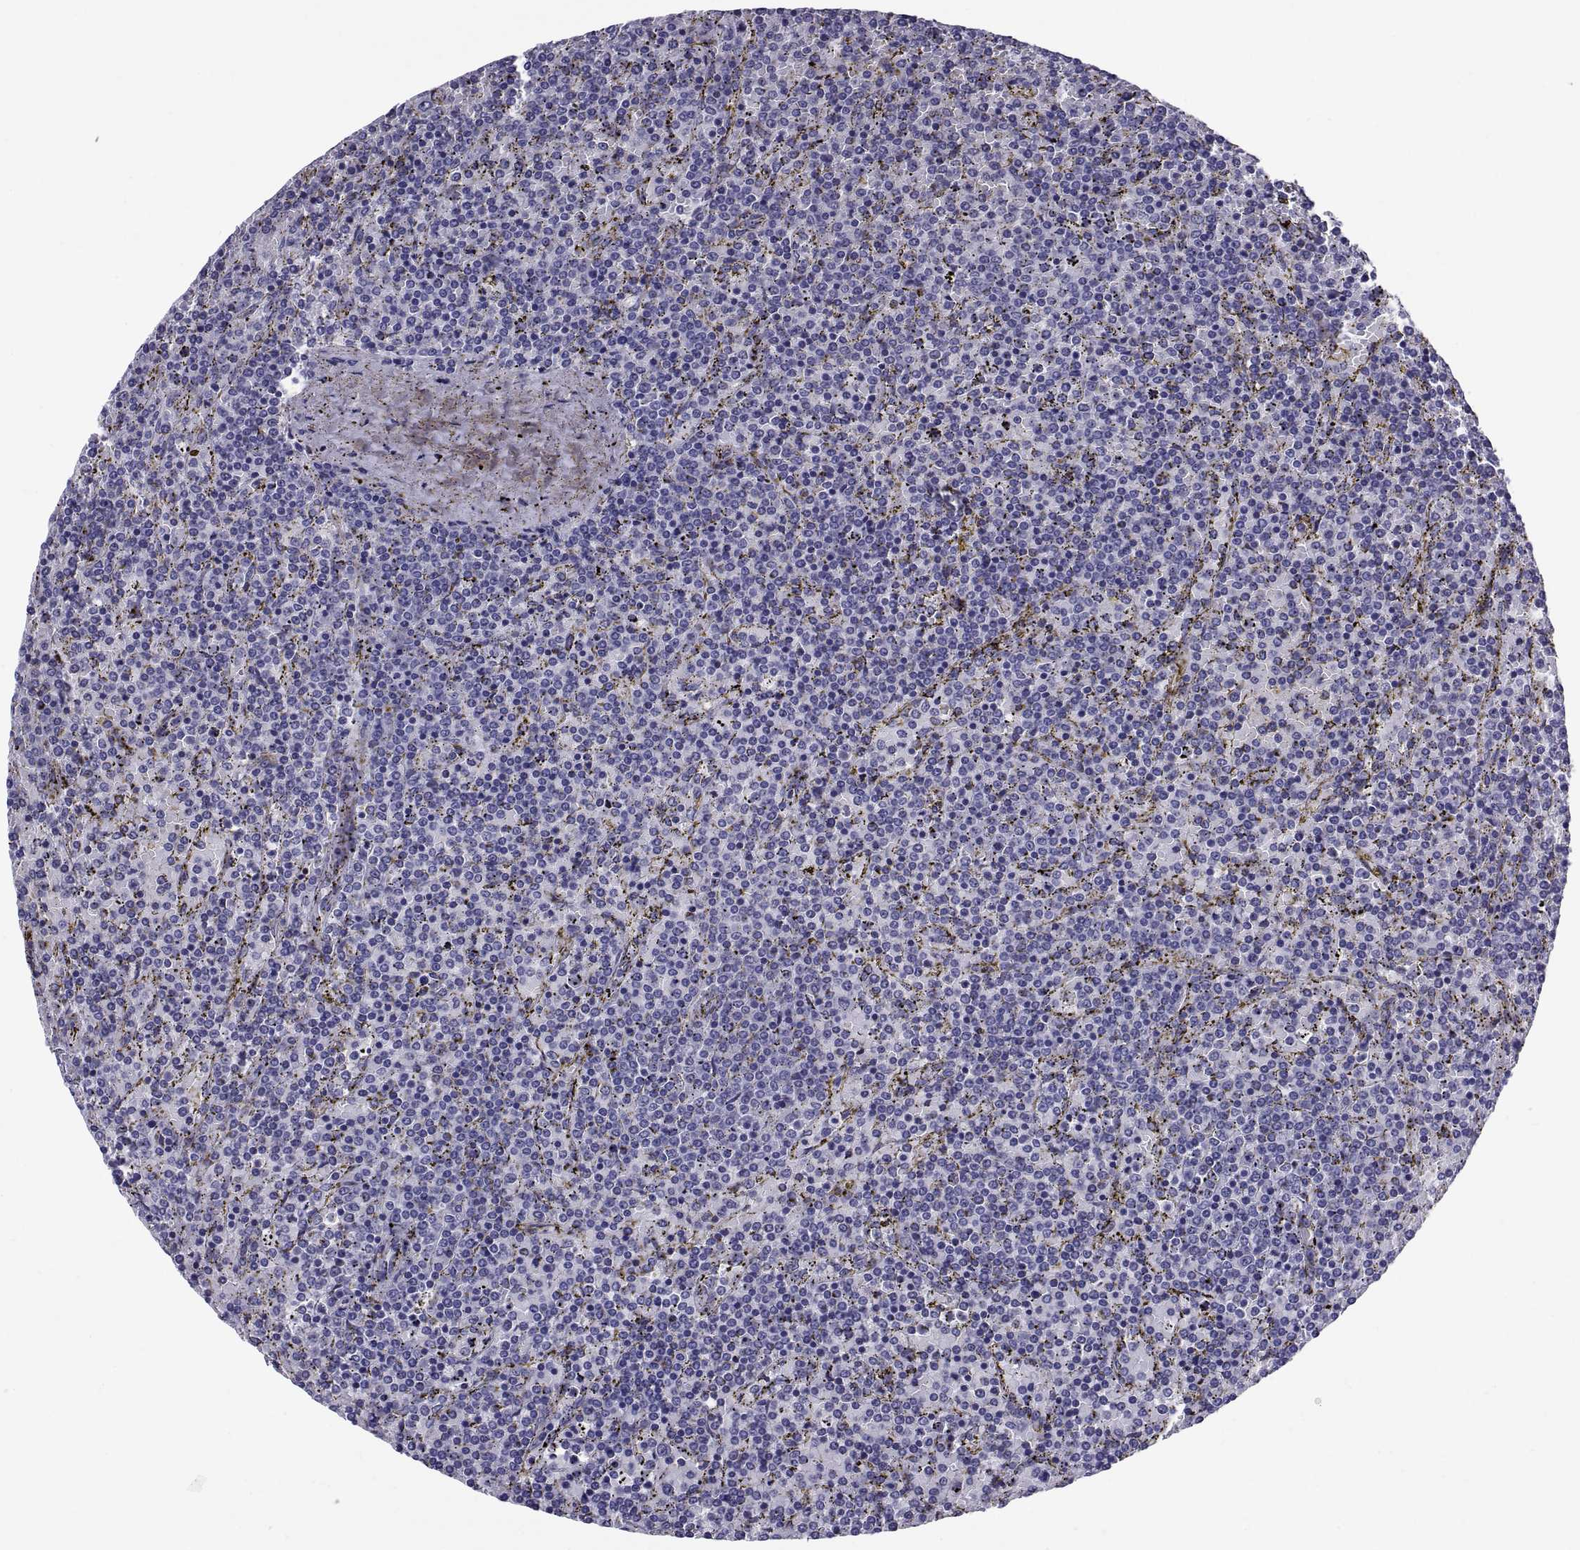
{"staining": {"intensity": "negative", "quantity": "none", "location": "none"}, "tissue": "lymphoma", "cell_type": "Tumor cells", "image_type": "cancer", "snomed": [{"axis": "morphology", "description": "Malignant lymphoma, non-Hodgkin's type, Low grade"}, {"axis": "topography", "description": "Spleen"}], "caption": "Human lymphoma stained for a protein using immunohistochemistry (IHC) demonstrates no staining in tumor cells.", "gene": "TGFBR3L", "patient": {"sex": "female", "age": 77}}